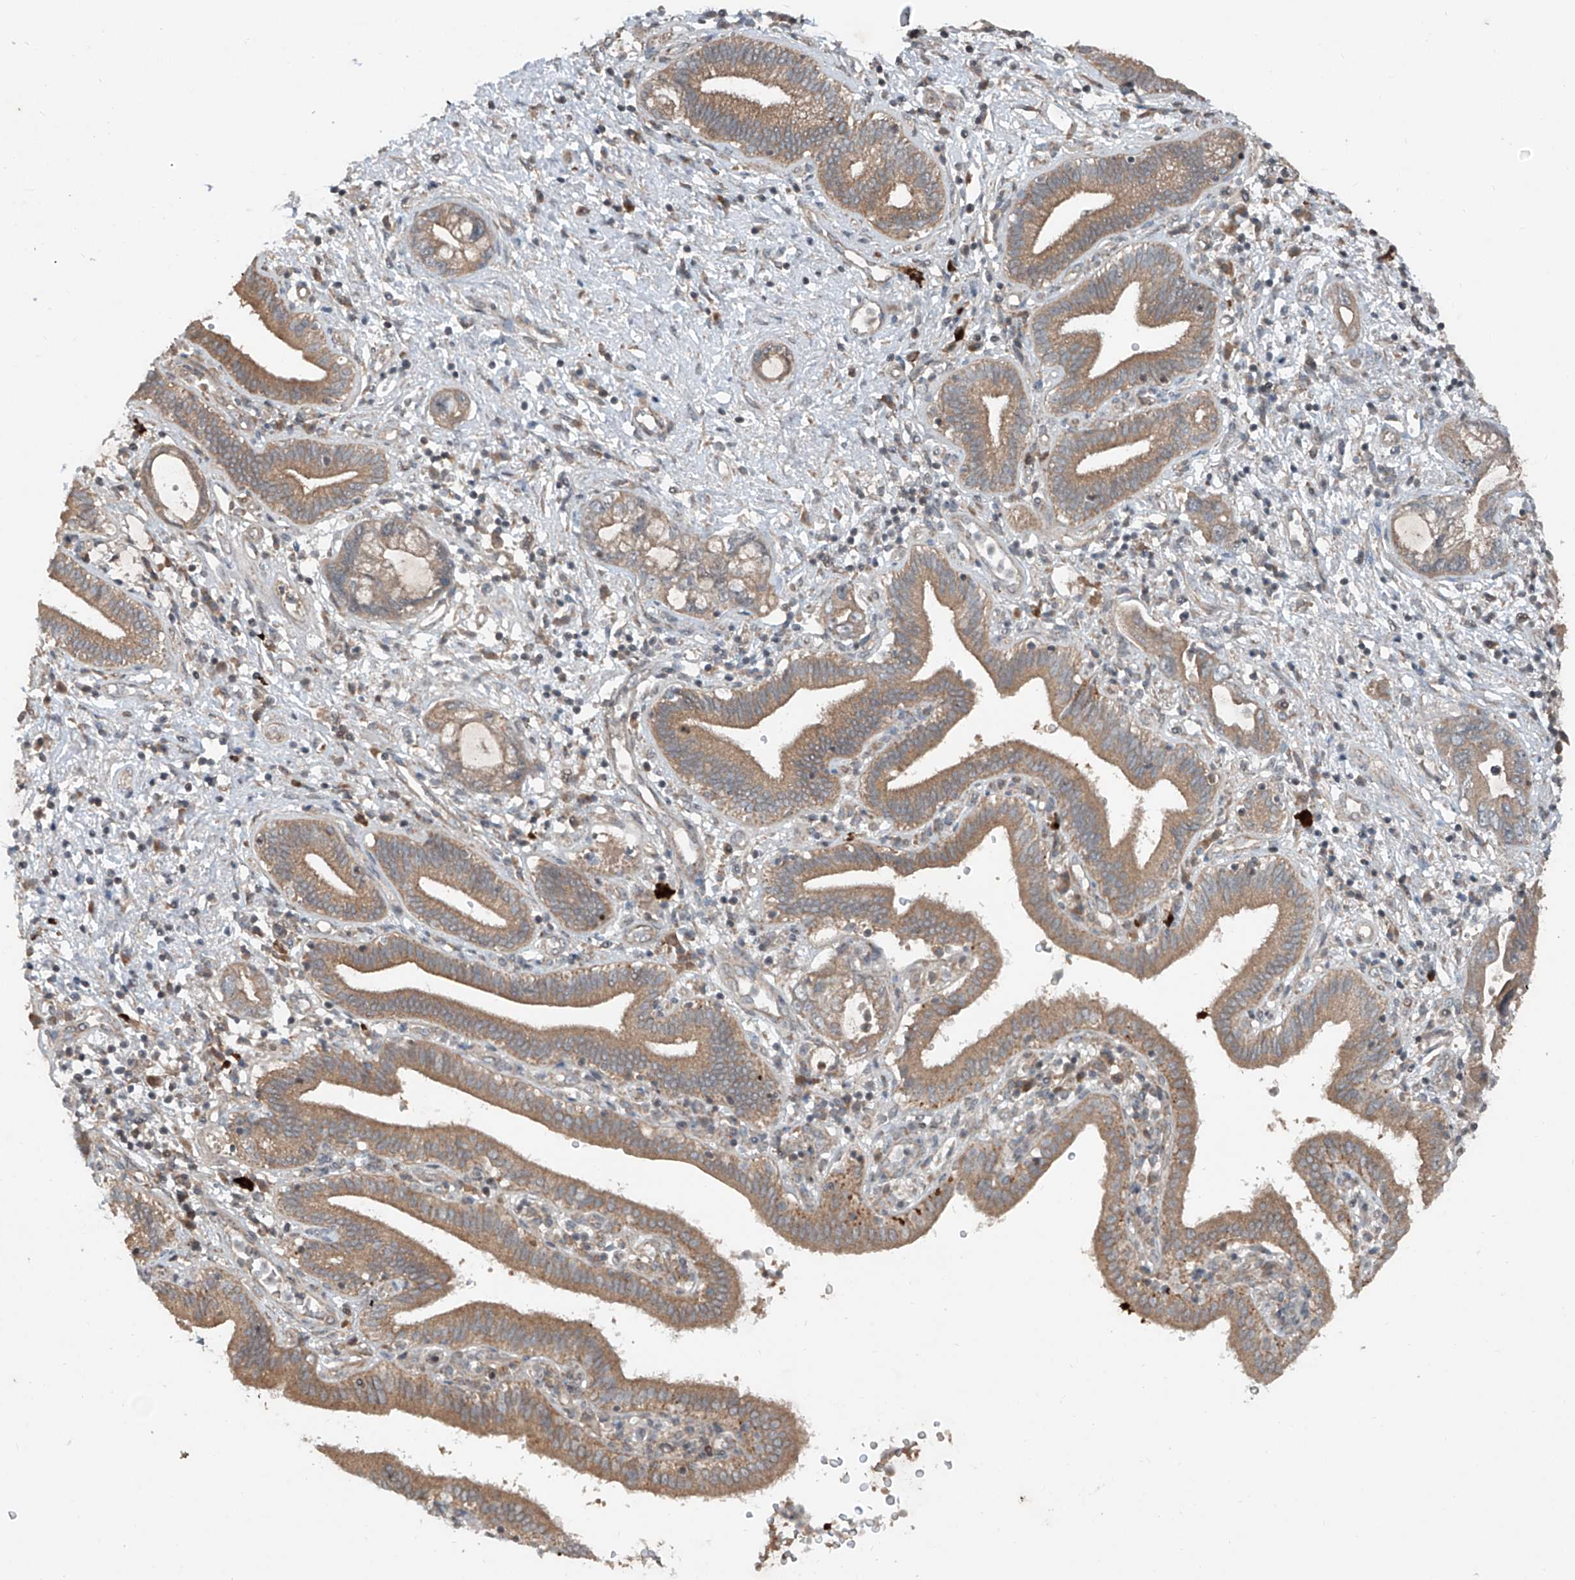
{"staining": {"intensity": "moderate", "quantity": ">75%", "location": "cytoplasmic/membranous"}, "tissue": "pancreatic cancer", "cell_type": "Tumor cells", "image_type": "cancer", "snomed": [{"axis": "morphology", "description": "Adenocarcinoma, NOS"}, {"axis": "topography", "description": "Pancreas"}], "caption": "This is an image of immunohistochemistry staining of adenocarcinoma (pancreatic), which shows moderate expression in the cytoplasmic/membranous of tumor cells.", "gene": "ADAM23", "patient": {"sex": "female", "age": 73}}